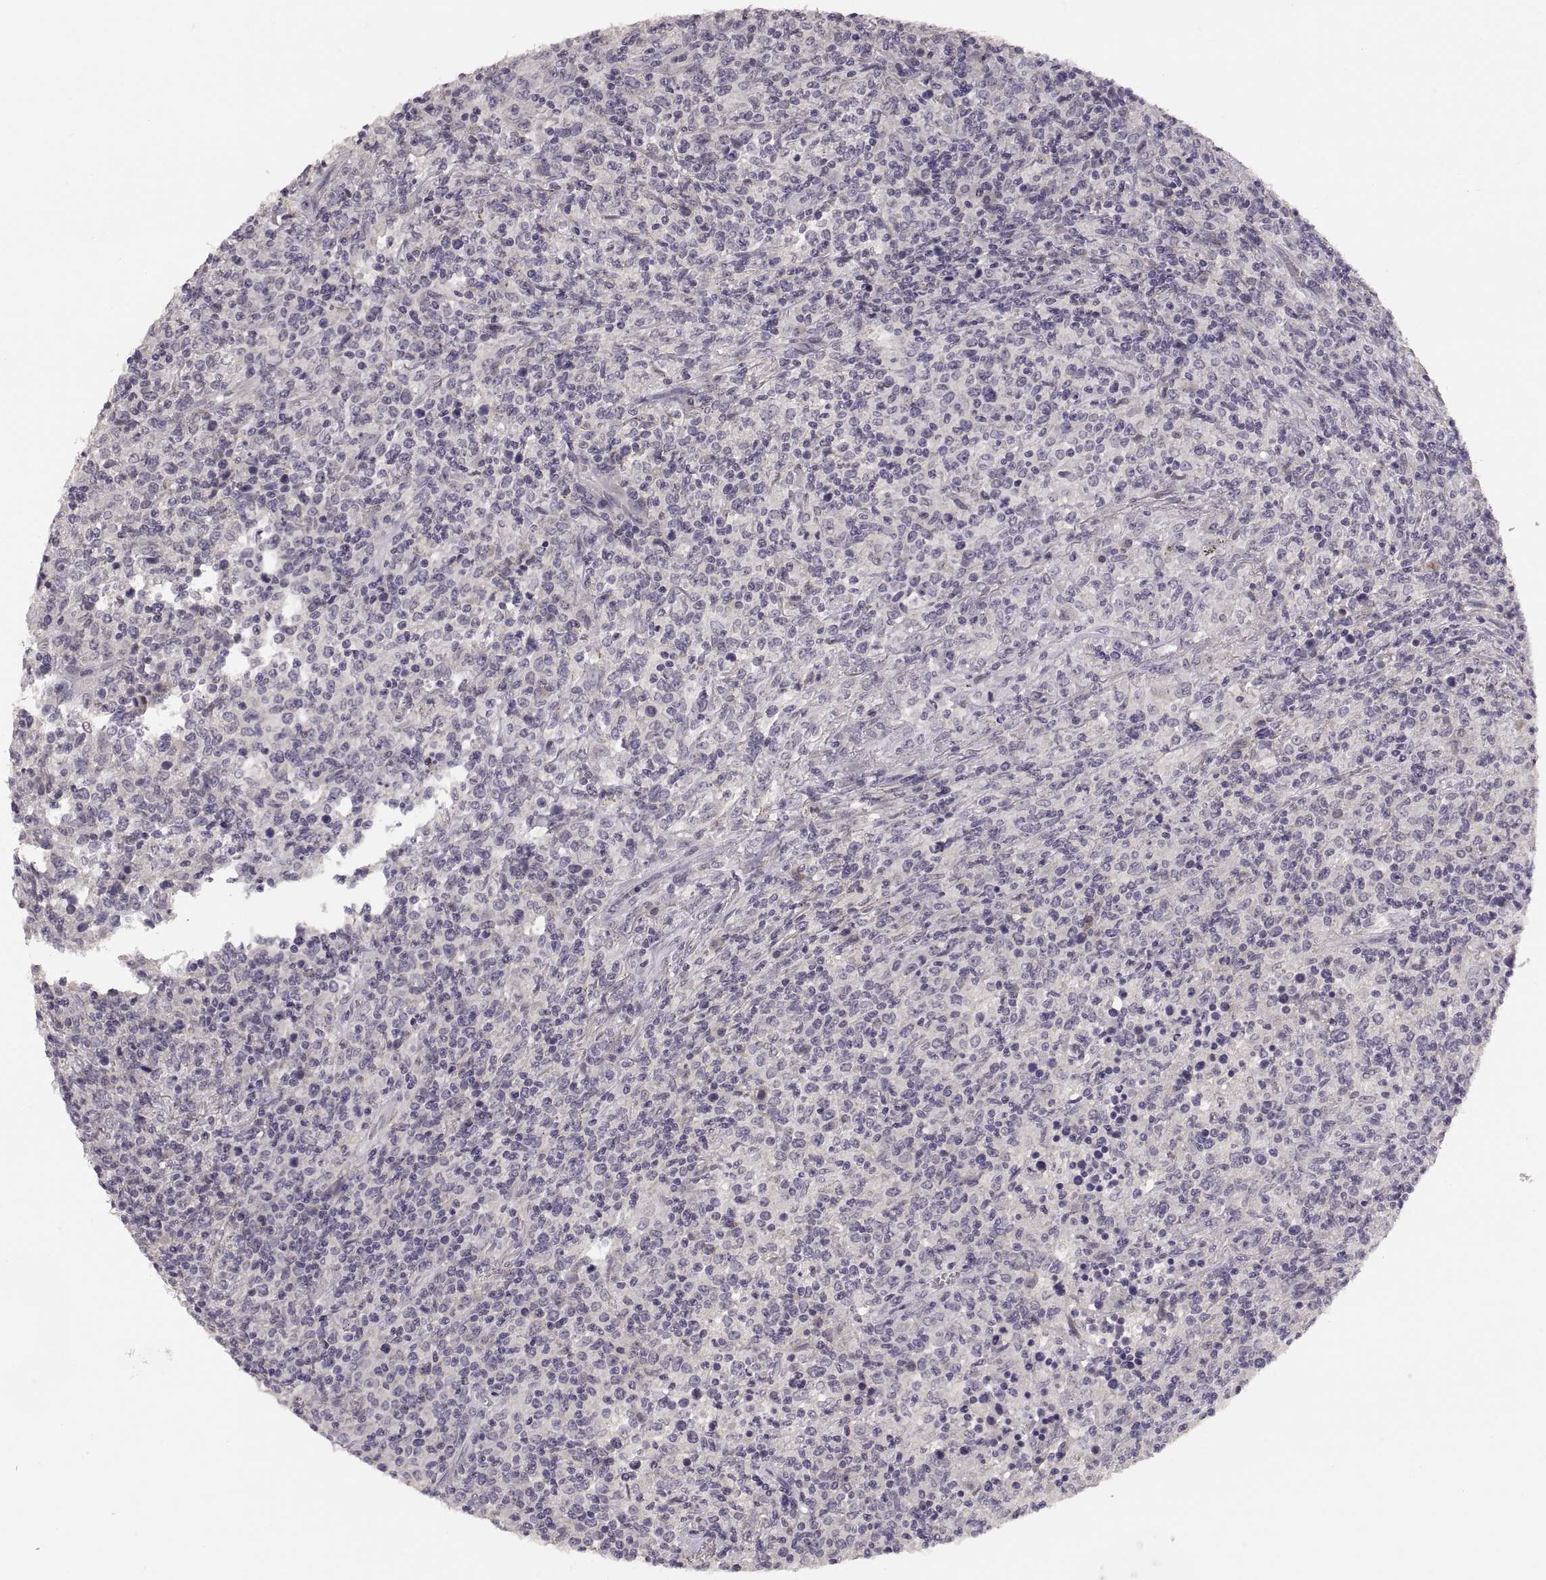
{"staining": {"intensity": "negative", "quantity": "none", "location": "none"}, "tissue": "lymphoma", "cell_type": "Tumor cells", "image_type": "cancer", "snomed": [{"axis": "morphology", "description": "Malignant lymphoma, non-Hodgkin's type, High grade"}, {"axis": "topography", "description": "Lung"}], "caption": "This is an immunohistochemistry image of human lymphoma. There is no expression in tumor cells.", "gene": "CDH2", "patient": {"sex": "male", "age": 79}}